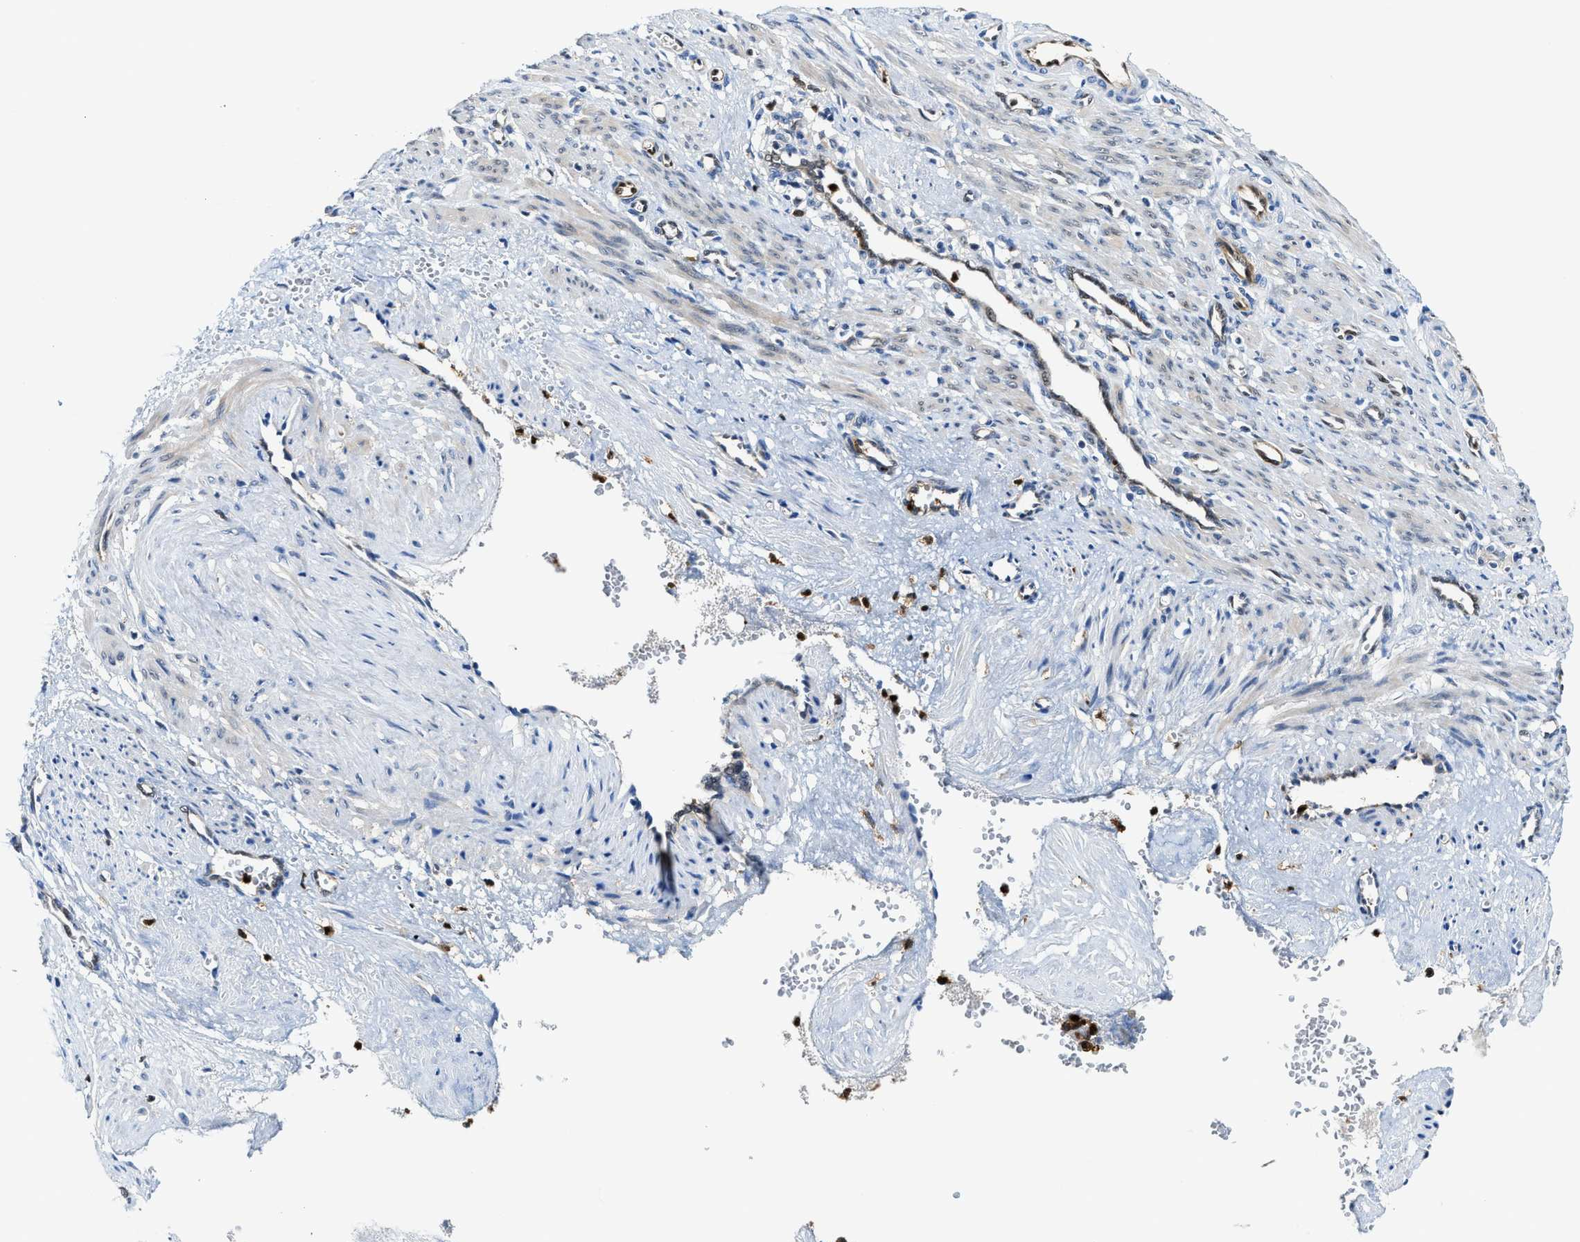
{"staining": {"intensity": "negative", "quantity": "none", "location": "none"}, "tissue": "smooth muscle", "cell_type": "Smooth muscle cells", "image_type": "normal", "snomed": [{"axis": "morphology", "description": "Normal tissue, NOS"}, {"axis": "topography", "description": "Endometrium"}], "caption": "An IHC image of benign smooth muscle is shown. There is no staining in smooth muscle cells of smooth muscle. (DAB immunohistochemistry, high magnification).", "gene": "LTA4H", "patient": {"sex": "female", "age": 33}}